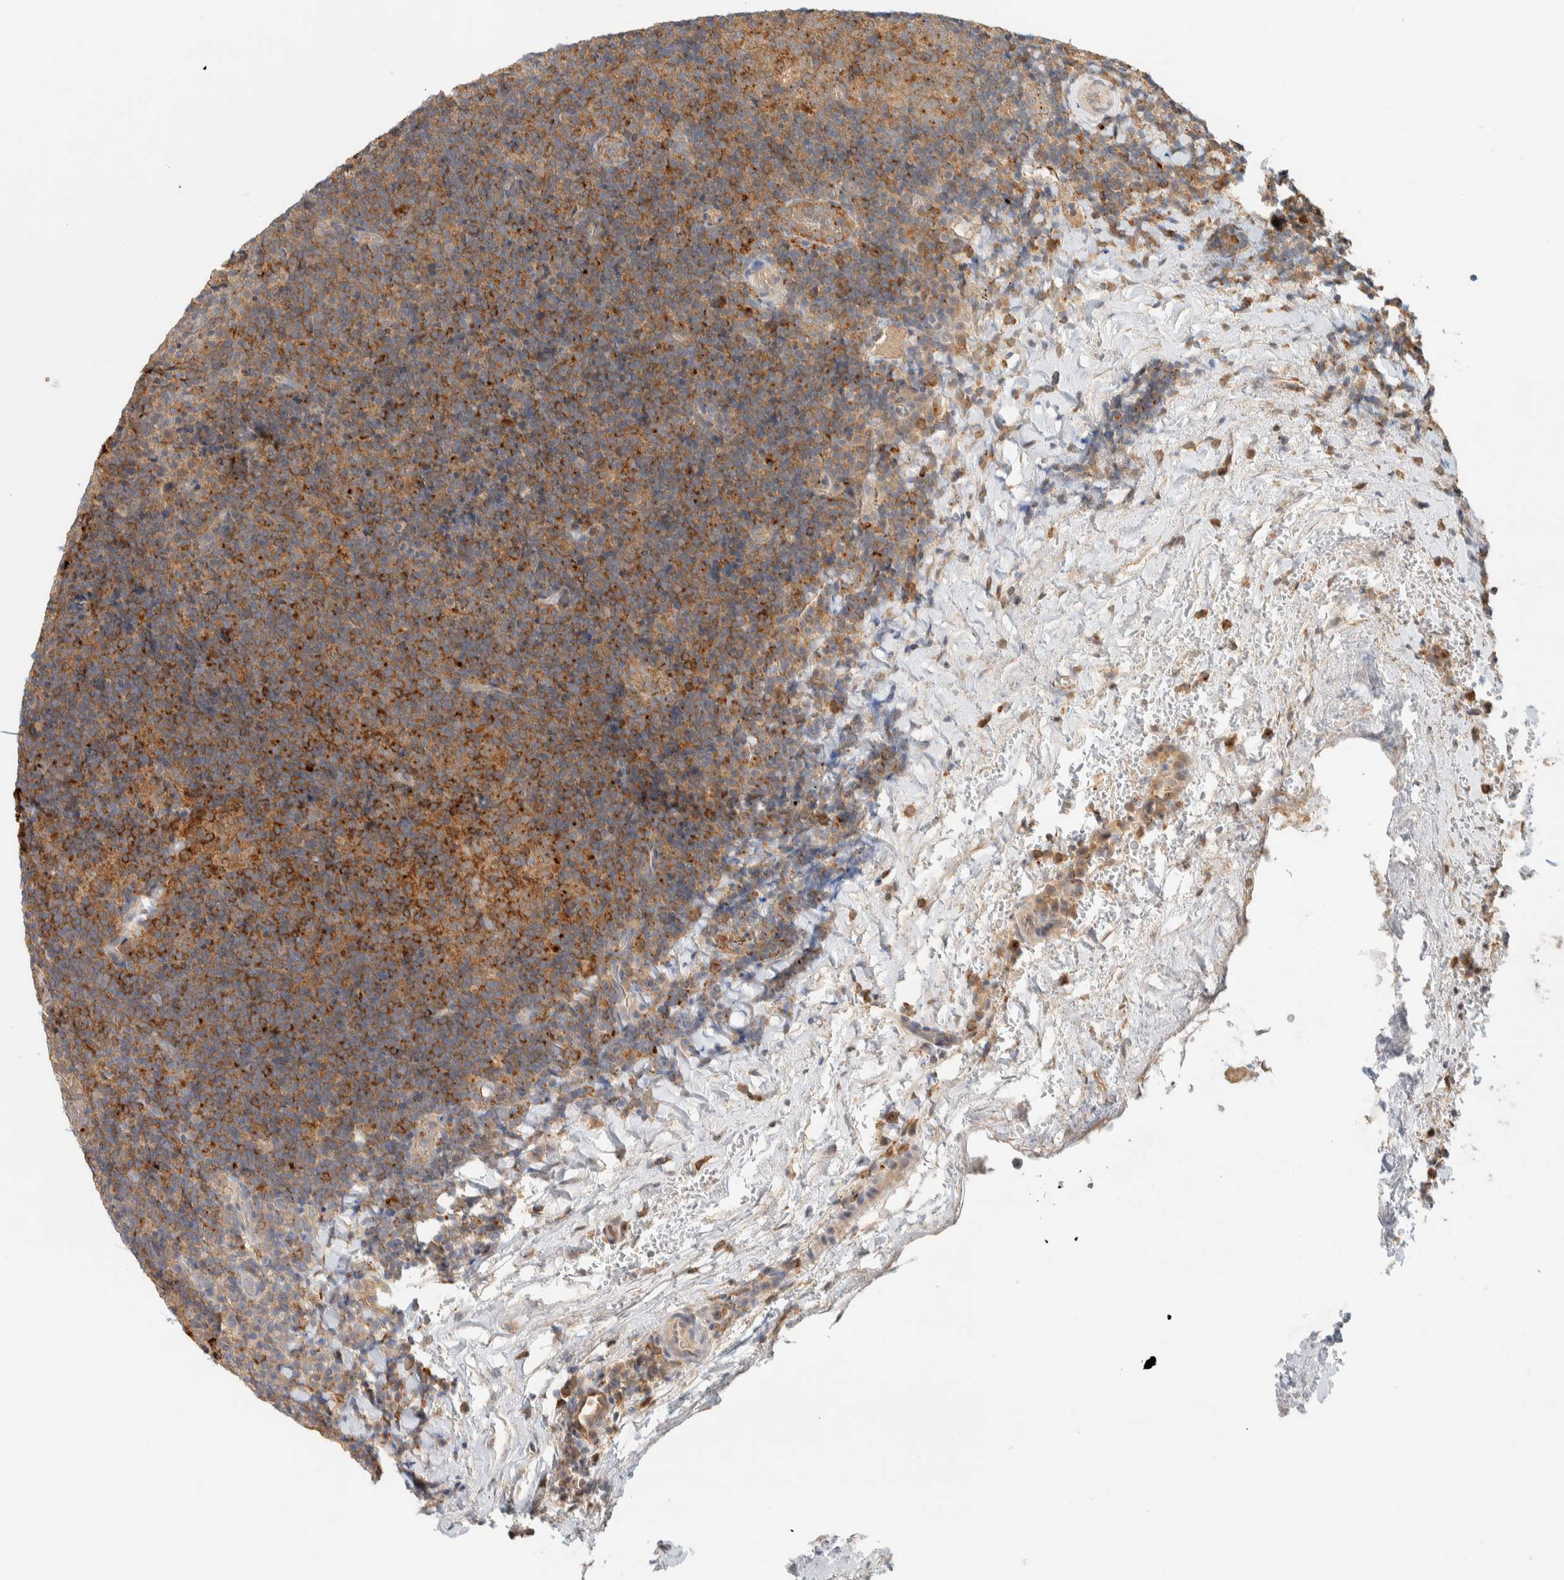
{"staining": {"intensity": "strong", "quantity": ">75%", "location": "cytoplasmic/membranous"}, "tissue": "lymphoma", "cell_type": "Tumor cells", "image_type": "cancer", "snomed": [{"axis": "morphology", "description": "Malignant lymphoma, non-Hodgkin's type, High grade"}, {"axis": "topography", "description": "Tonsil"}], "caption": "Lymphoma was stained to show a protein in brown. There is high levels of strong cytoplasmic/membranous staining in approximately >75% of tumor cells.", "gene": "RAB11FIP1", "patient": {"sex": "female", "age": 36}}